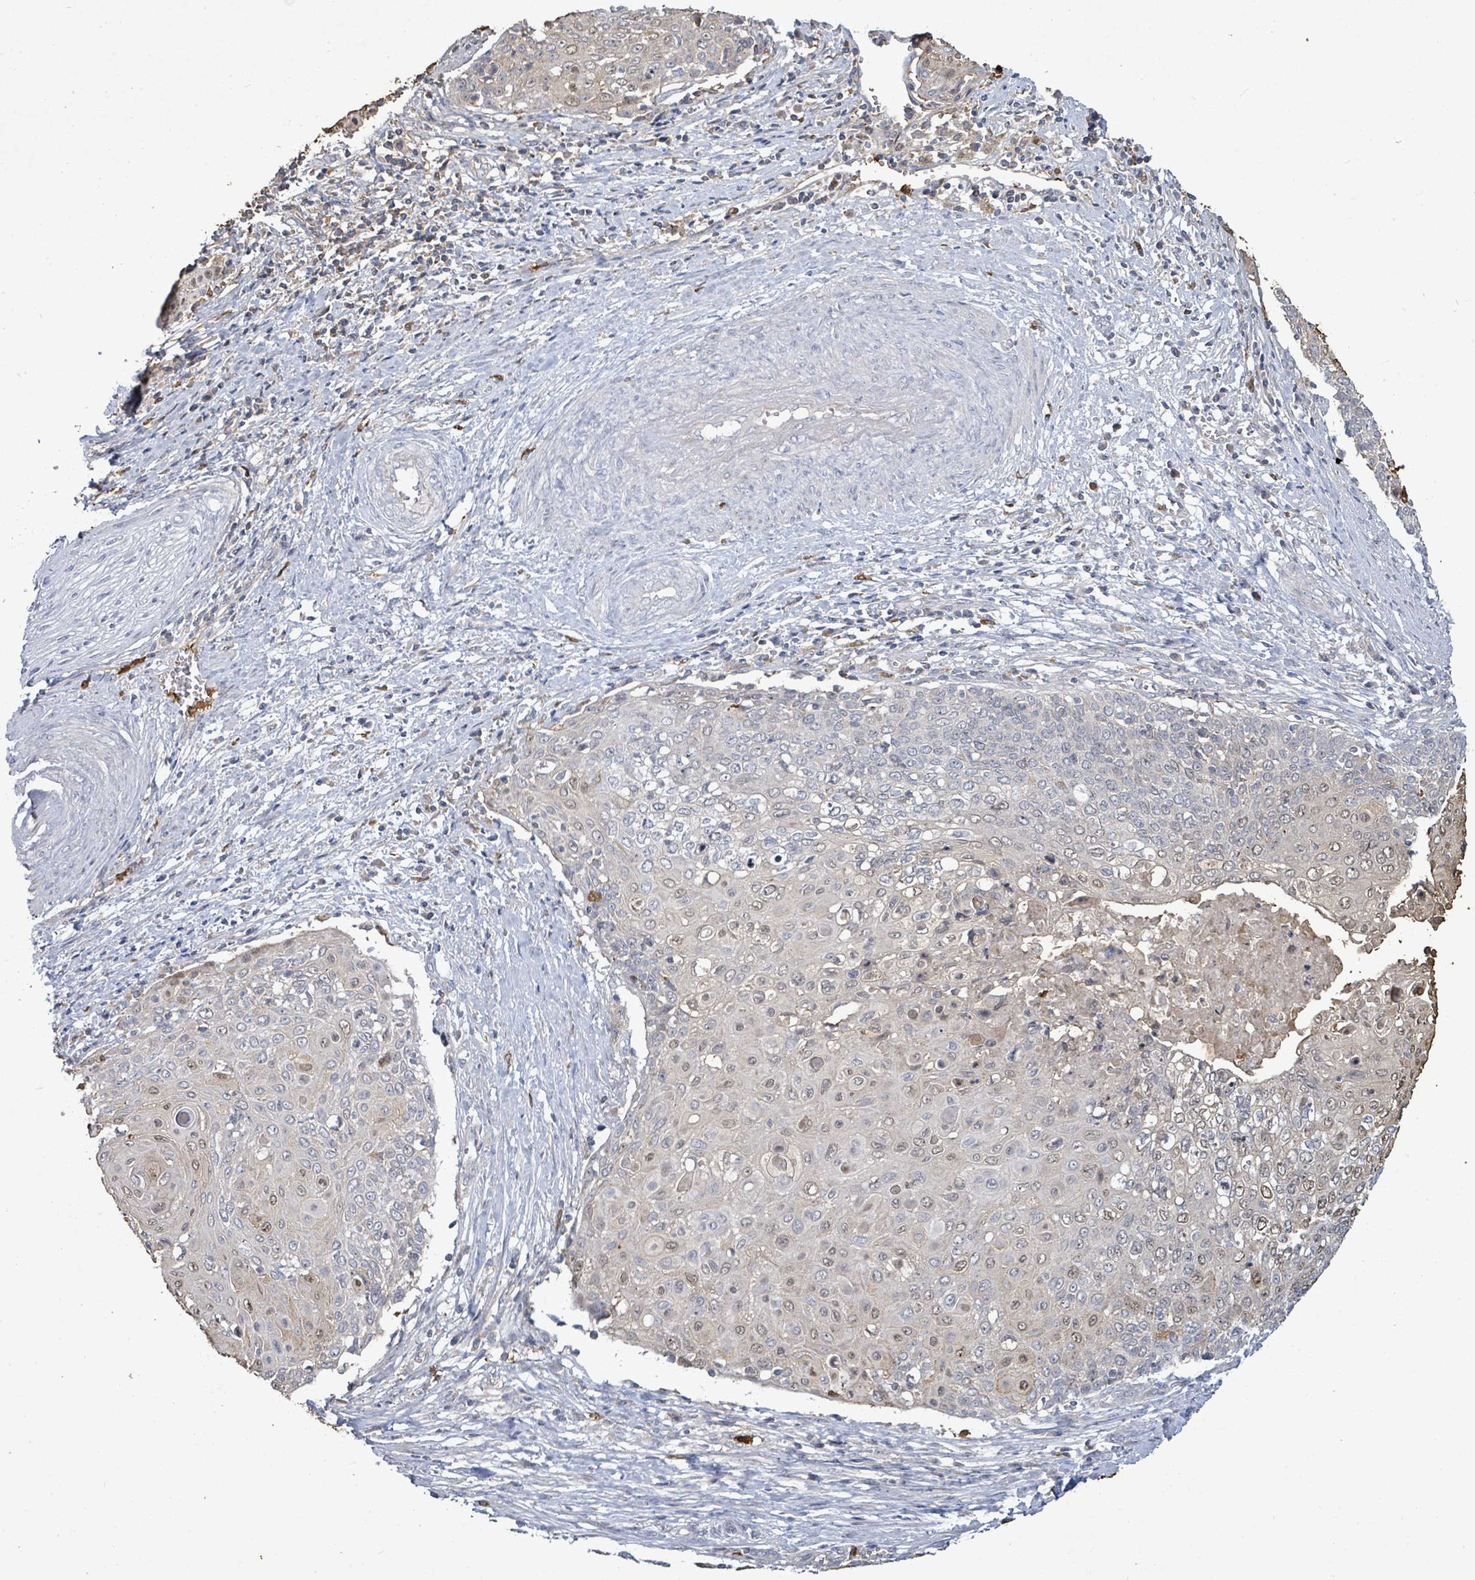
{"staining": {"intensity": "weak", "quantity": "25%-75%", "location": "nuclear"}, "tissue": "cervical cancer", "cell_type": "Tumor cells", "image_type": "cancer", "snomed": [{"axis": "morphology", "description": "Squamous cell carcinoma, NOS"}, {"axis": "topography", "description": "Cervix"}], "caption": "Immunohistochemical staining of cervical cancer exhibits weak nuclear protein expression in about 25%-75% of tumor cells. Immunohistochemistry stains the protein in brown and the nuclei are stained blue.", "gene": "FAM210A", "patient": {"sex": "female", "age": 39}}